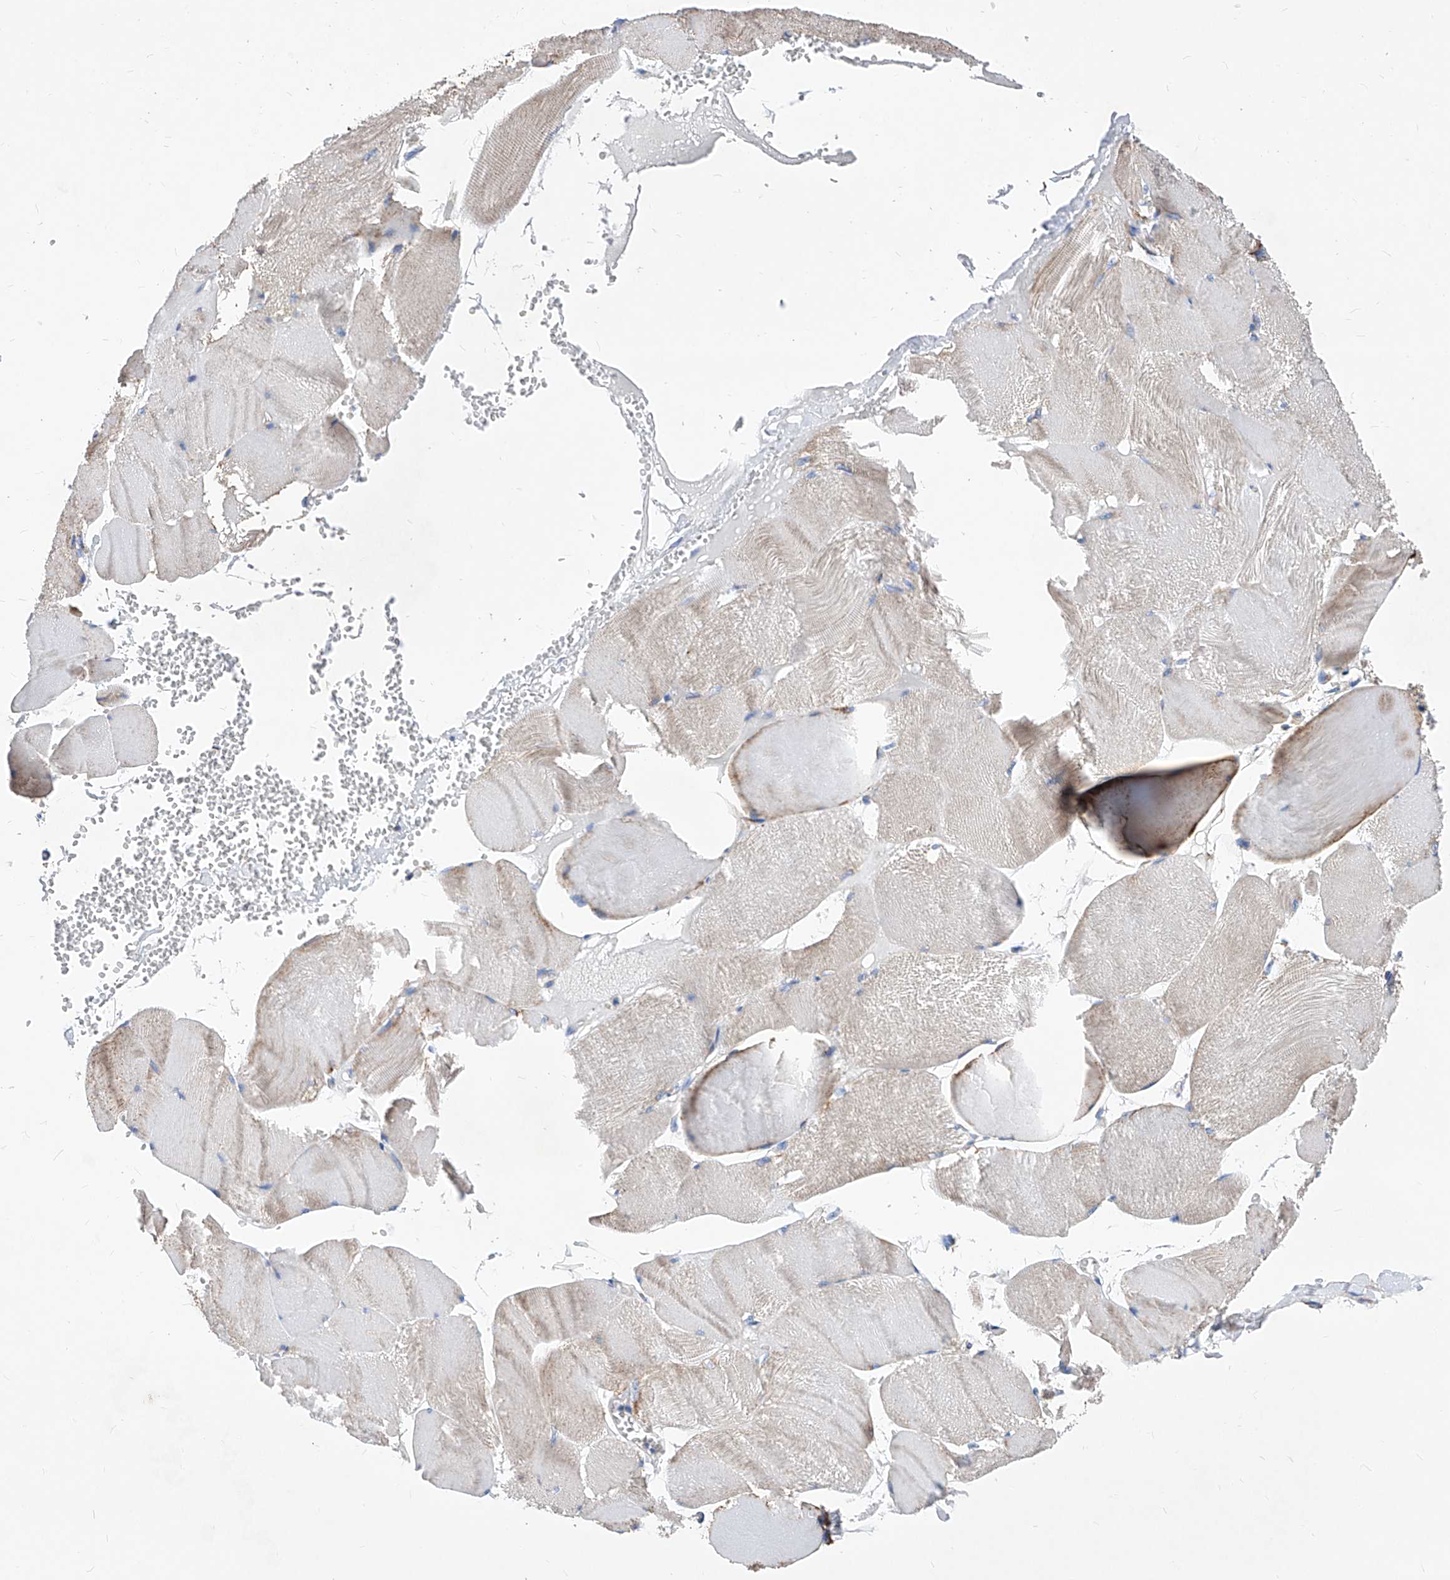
{"staining": {"intensity": "weak", "quantity": "<25%", "location": "cytoplasmic/membranous"}, "tissue": "skeletal muscle", "cell_type": "Myocytes", "image_type": "normal", "snomed": [{"axis": "morphology", "description": "Normal tissue, NOS"}, {"axis": "morphology", "description": "Basal cell carcinoma"}, {"axis": "topography", "description": "Skeletal muscle"}], "caption": "Histopathology image shows no protein staining in myocytes of normal skeletal muscle.", "gene": "HRNR", "patient": {"sex": "female", "age": 64}}